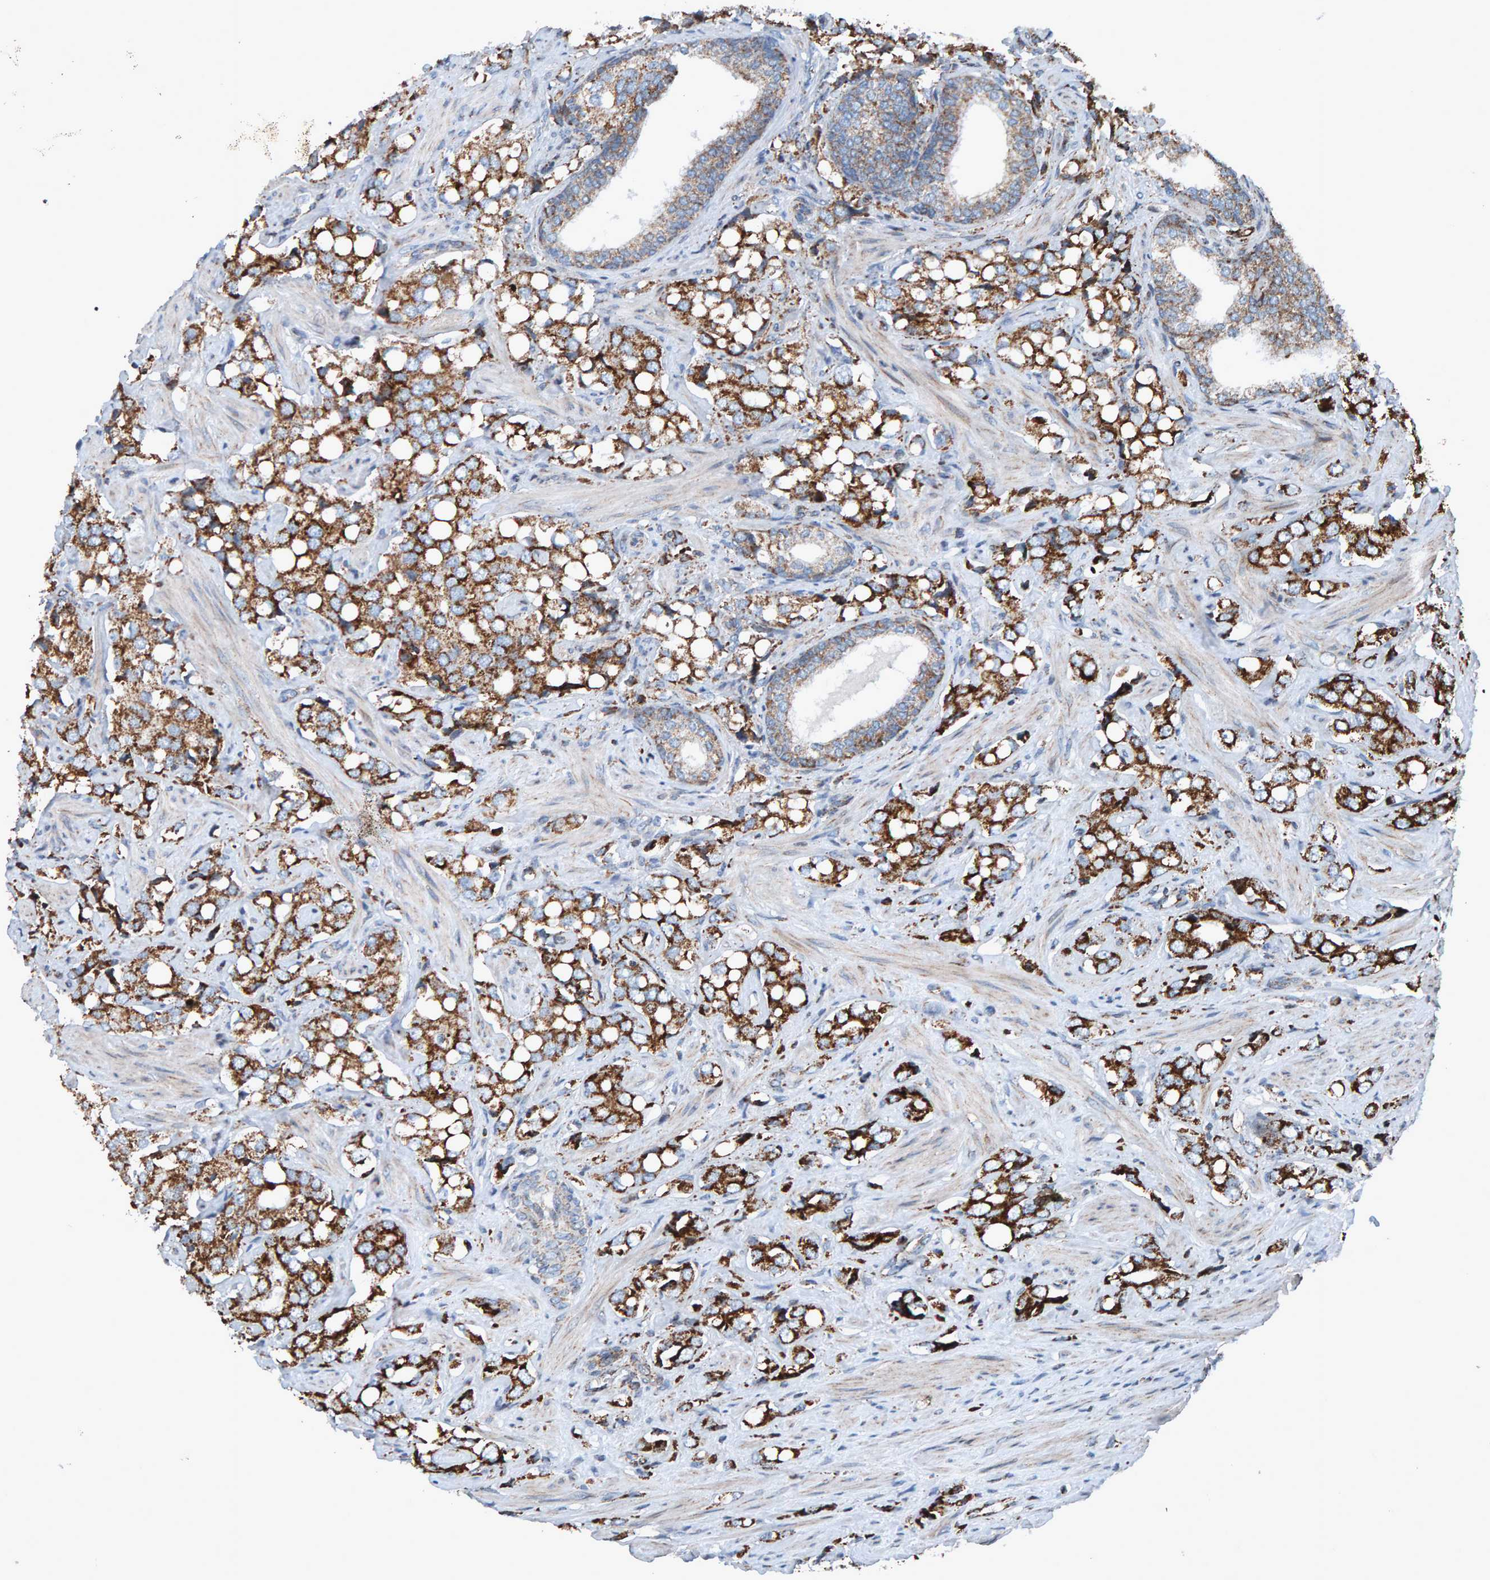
{"staining": {"intensity": "strong", "quantity": ">75%", "location": "cytoplasmic/membranous"}, "tissue": "prostate cancer", "cell_type": "Tumor cells", "image_type": "cancer", "snomed": [{"axis": "morphology", "description": "Adenocarcinoma, High grade"}, {"axis": "topography", "description": "Prostate"}], "caption": "High-magnification brightfield microscopy of prostate adenocarcinoma (high-grade) stained with DAB (brown) and counterstained with hematoxylin (blue). tumor cells exhibit strong cytoplasmic/membranous positivity is identified in approximately>75% of cells.", "gene": "ZNF48", "patient": {"sex": "male", "age": 52}}